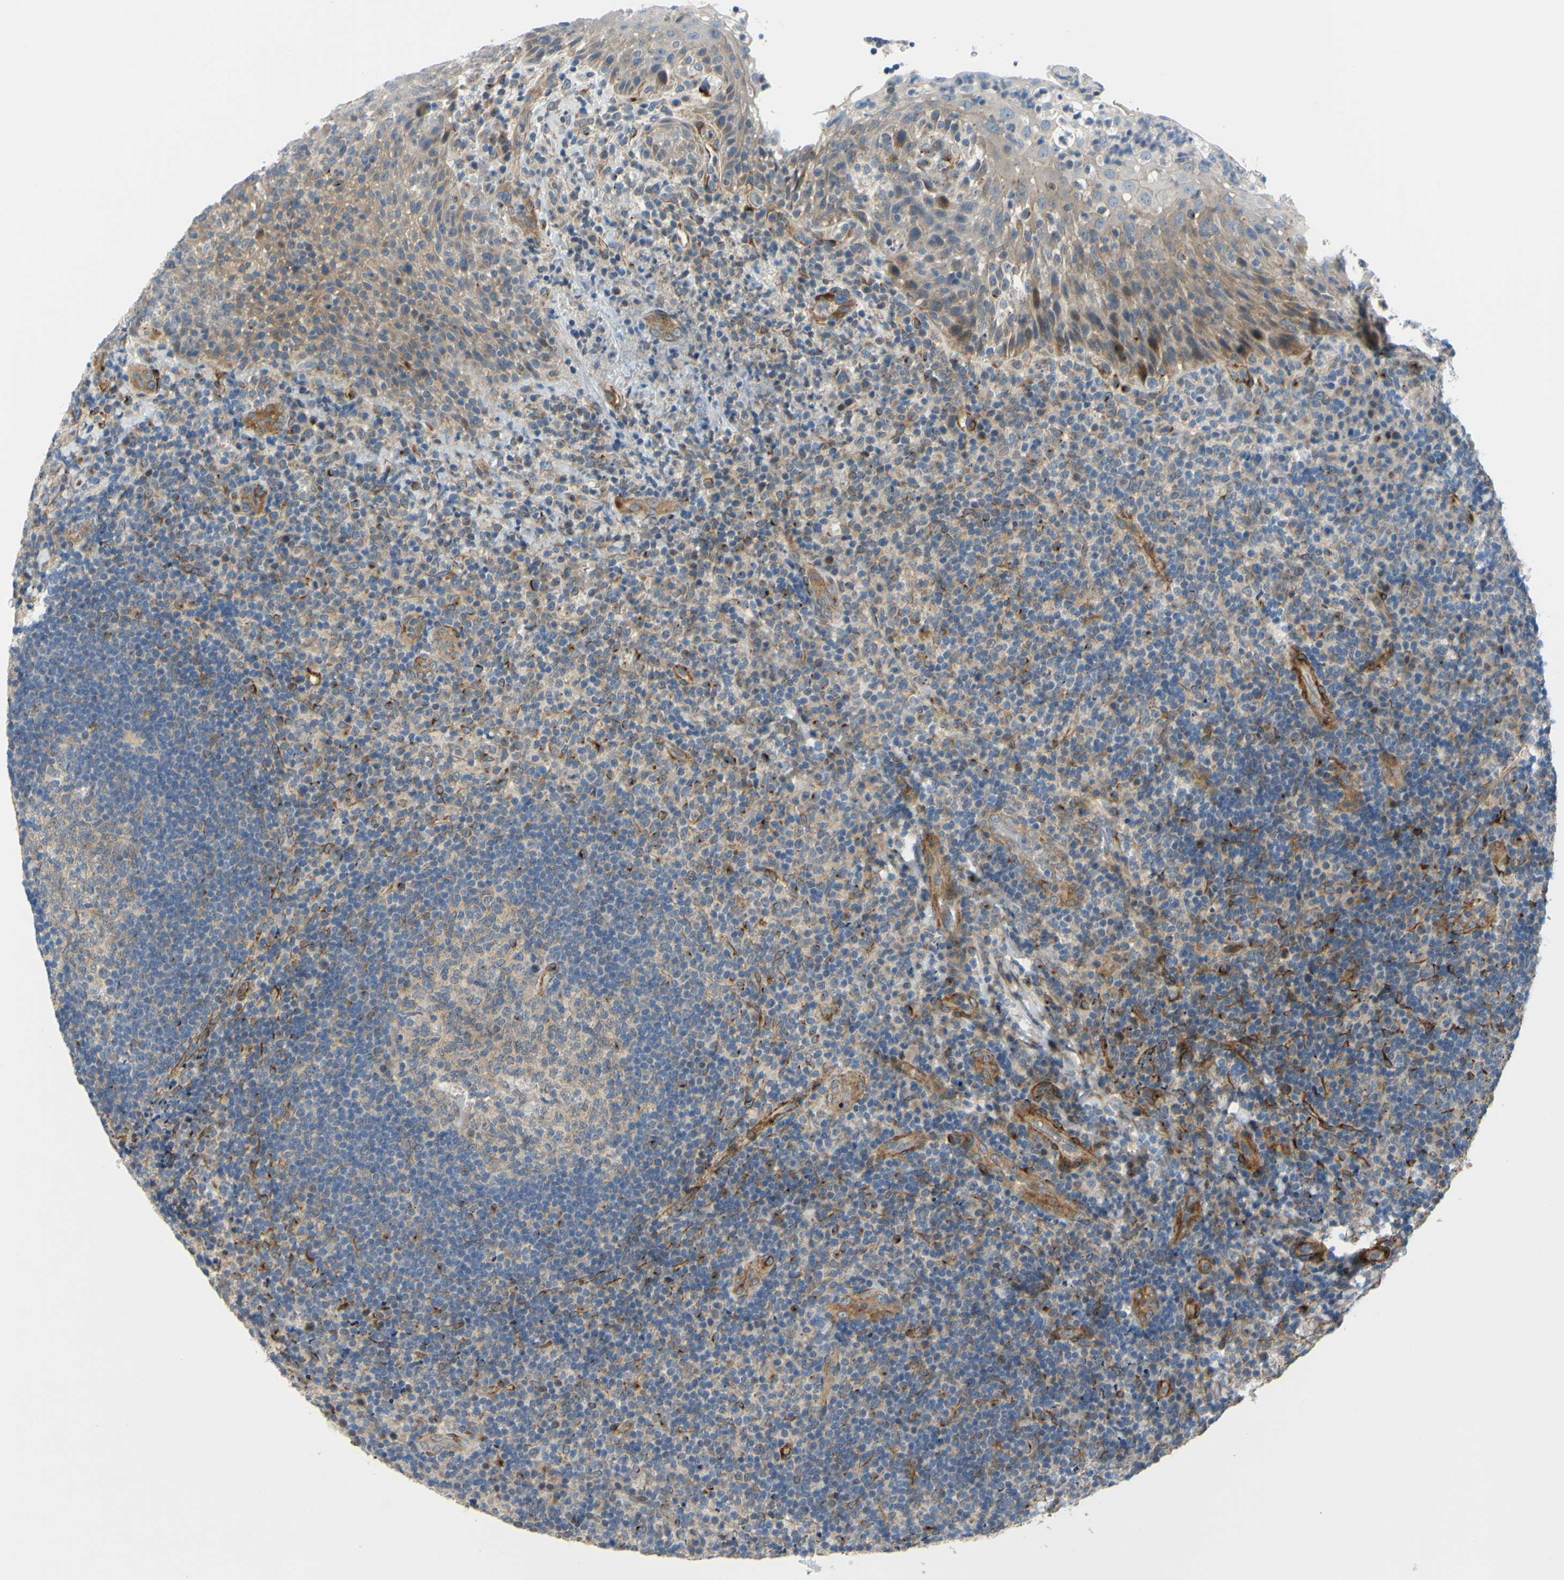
{"staining": {"intensity": "weak", "quantity": "25%-75%", "location": "cytoplasmic/membranous"}, "tissue": "lymphoma", "cell_type": "Tumor cells", "image_type": "cancer", "snomed": [{"axis": "morphology", "description": "Malignant lymphoma, non-Hodgkin's type, High grade"}, {"axis": "topography", "description": "Tonsil"}], "caption": "Lymphoma was stained to show a protein in brown. There is low levels of weak cytoplasmic/membranous positivity in about 25%-75% of tumor cells. The staining is performed using DAB brown chromogen to label protein expression. The nuclei are counter-stained blue using hematoxylin.", "gene": "ARHGAP1", "patient": {"sex": "female", "age": 36}}